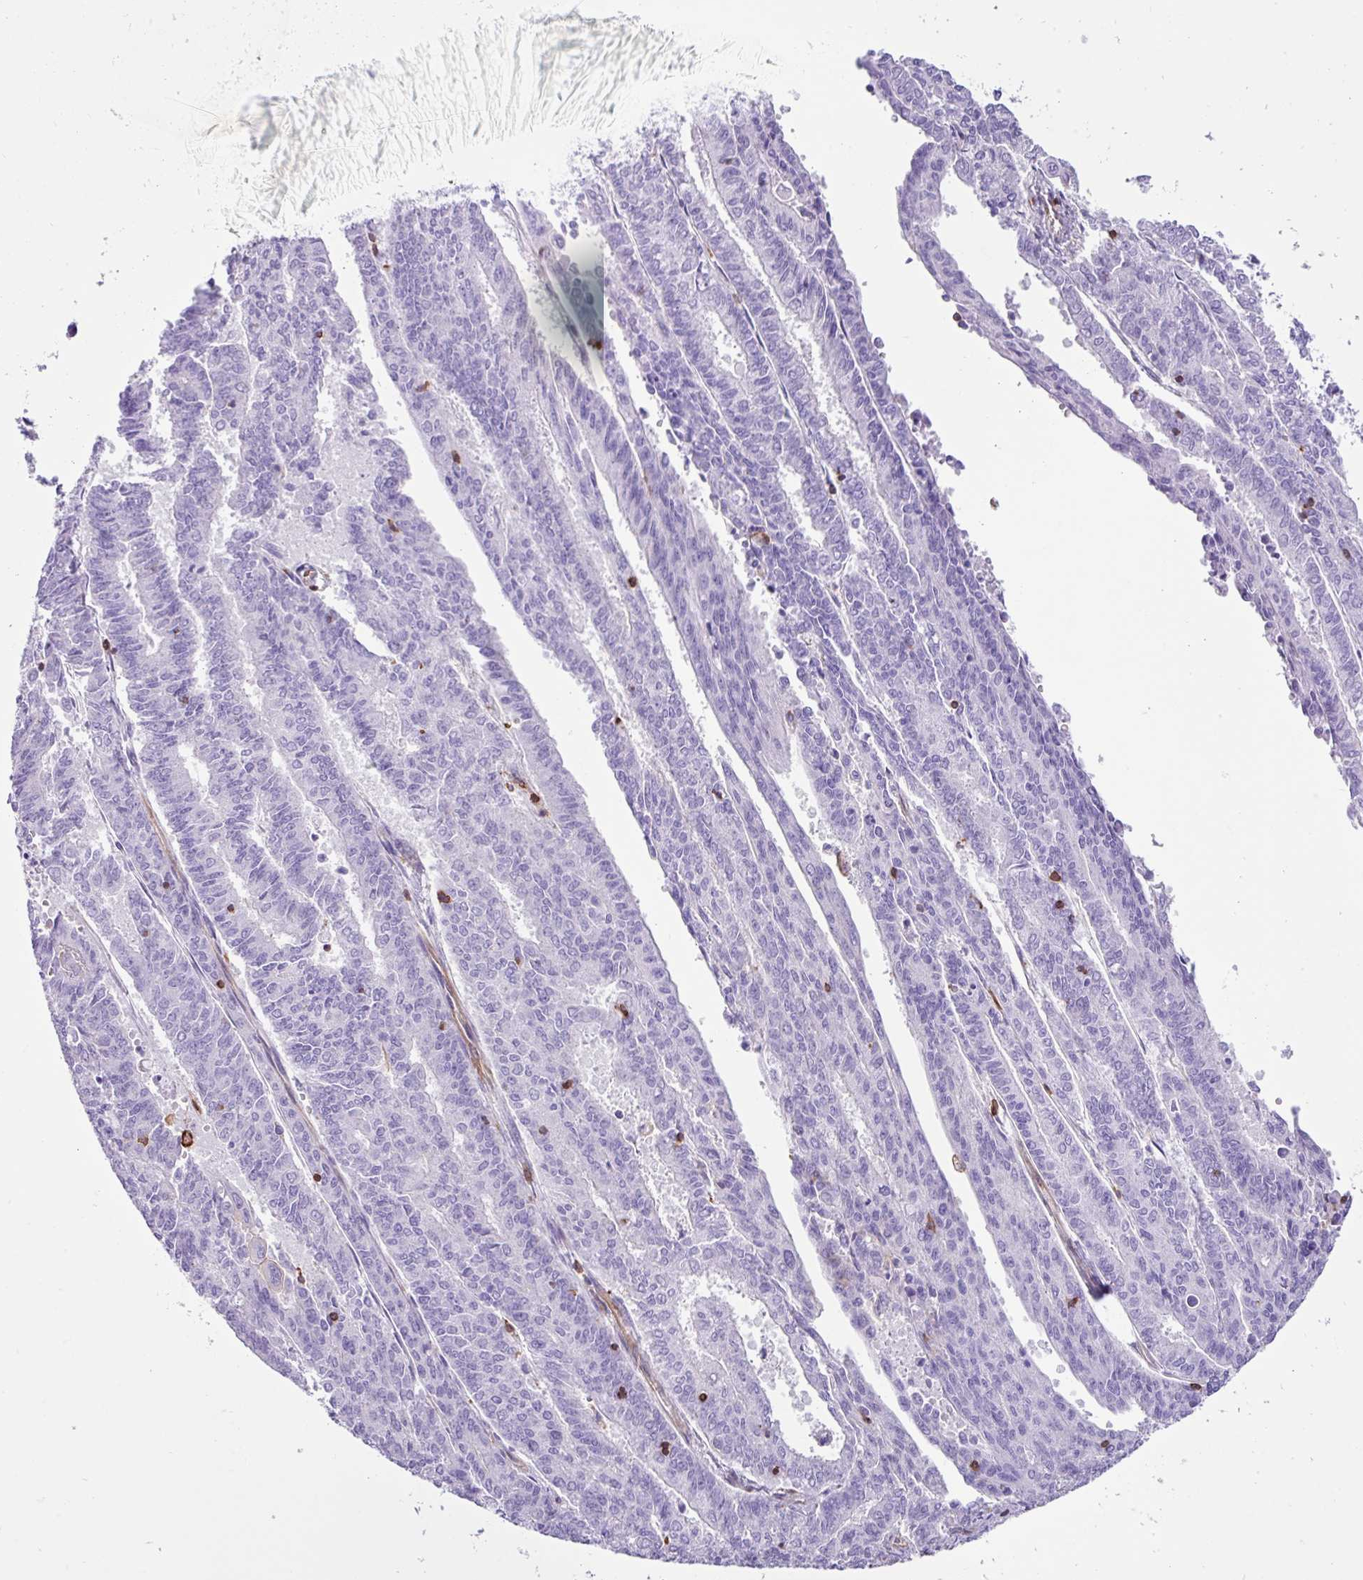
{"staining": {"intensity": "negative", "quantity": "none", "location": "none"}, "tissue": "endometrial cancer", "cell_type": "Tumor cells", "image_type": "cancer", "snomed": [{"axis": "morphology", "description": "Adenocarcinoma, NOS"}, {"axis": "topography", "description": "Endometrium"}], "caption": "There is no significant staining in tumor cells of endometrial adenocarcinoma.", "gene": "PPP1R18", "patient": {"sex": "female", "age": 59}}